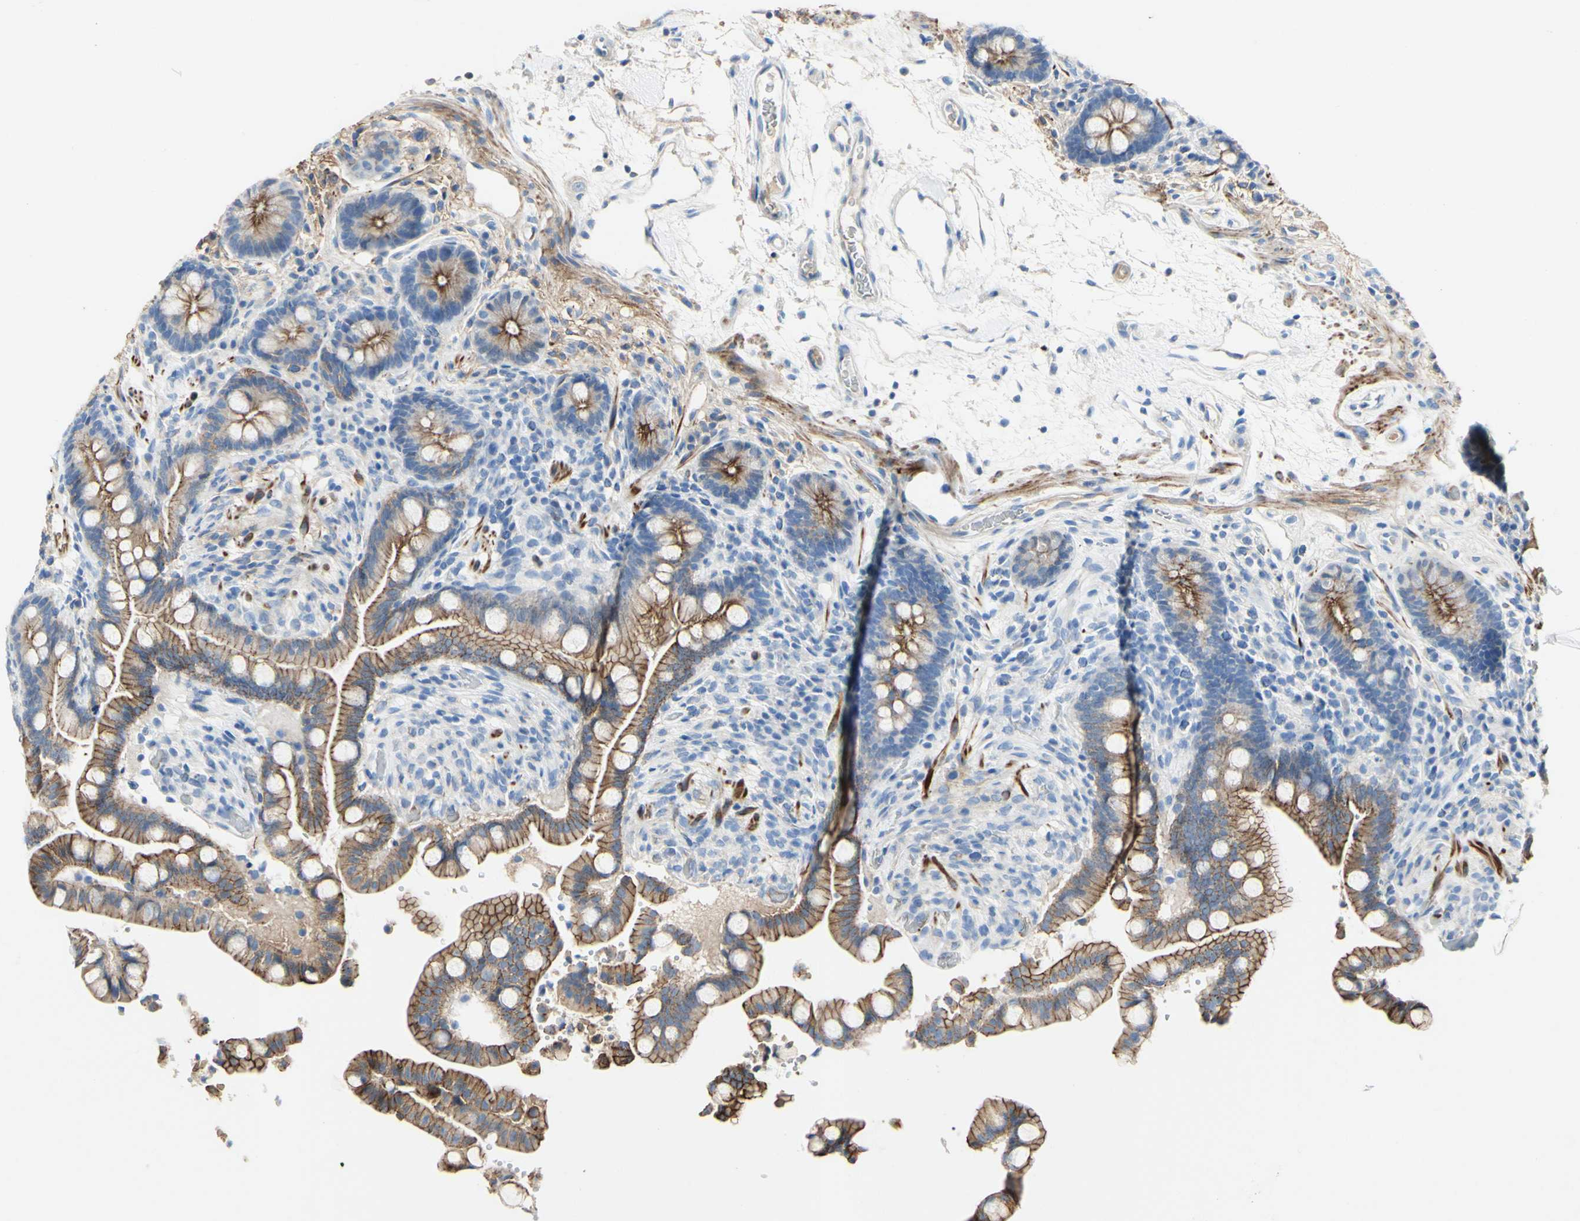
{"staining": {"intensity": "weak", "quantity": "25%-75%", "location": "cytoplasmic/membranous"}, "tissue": "colon", "cell_type": "Endothelial cells", "image_type": "normal", "snomed": [{"axis": "morphology", "description": "Normal tissue, NOS"}, {"axis": "topography", "description": "Colon"}], "caption": "Brown immunohistochemical staining in unremarkable colon displays weak cytoplasmic/membranous expression in about 25%-75% of endothelial cells. The staining was performed using DAB (3,3'-diaminobenzidine) to visualize the protein expression in brown, while the nuclei were stained in blue with hematoxylin (Magnification: 20x).", "gene": "DSC2", "patient": {"sex": "male", "age": 73}}